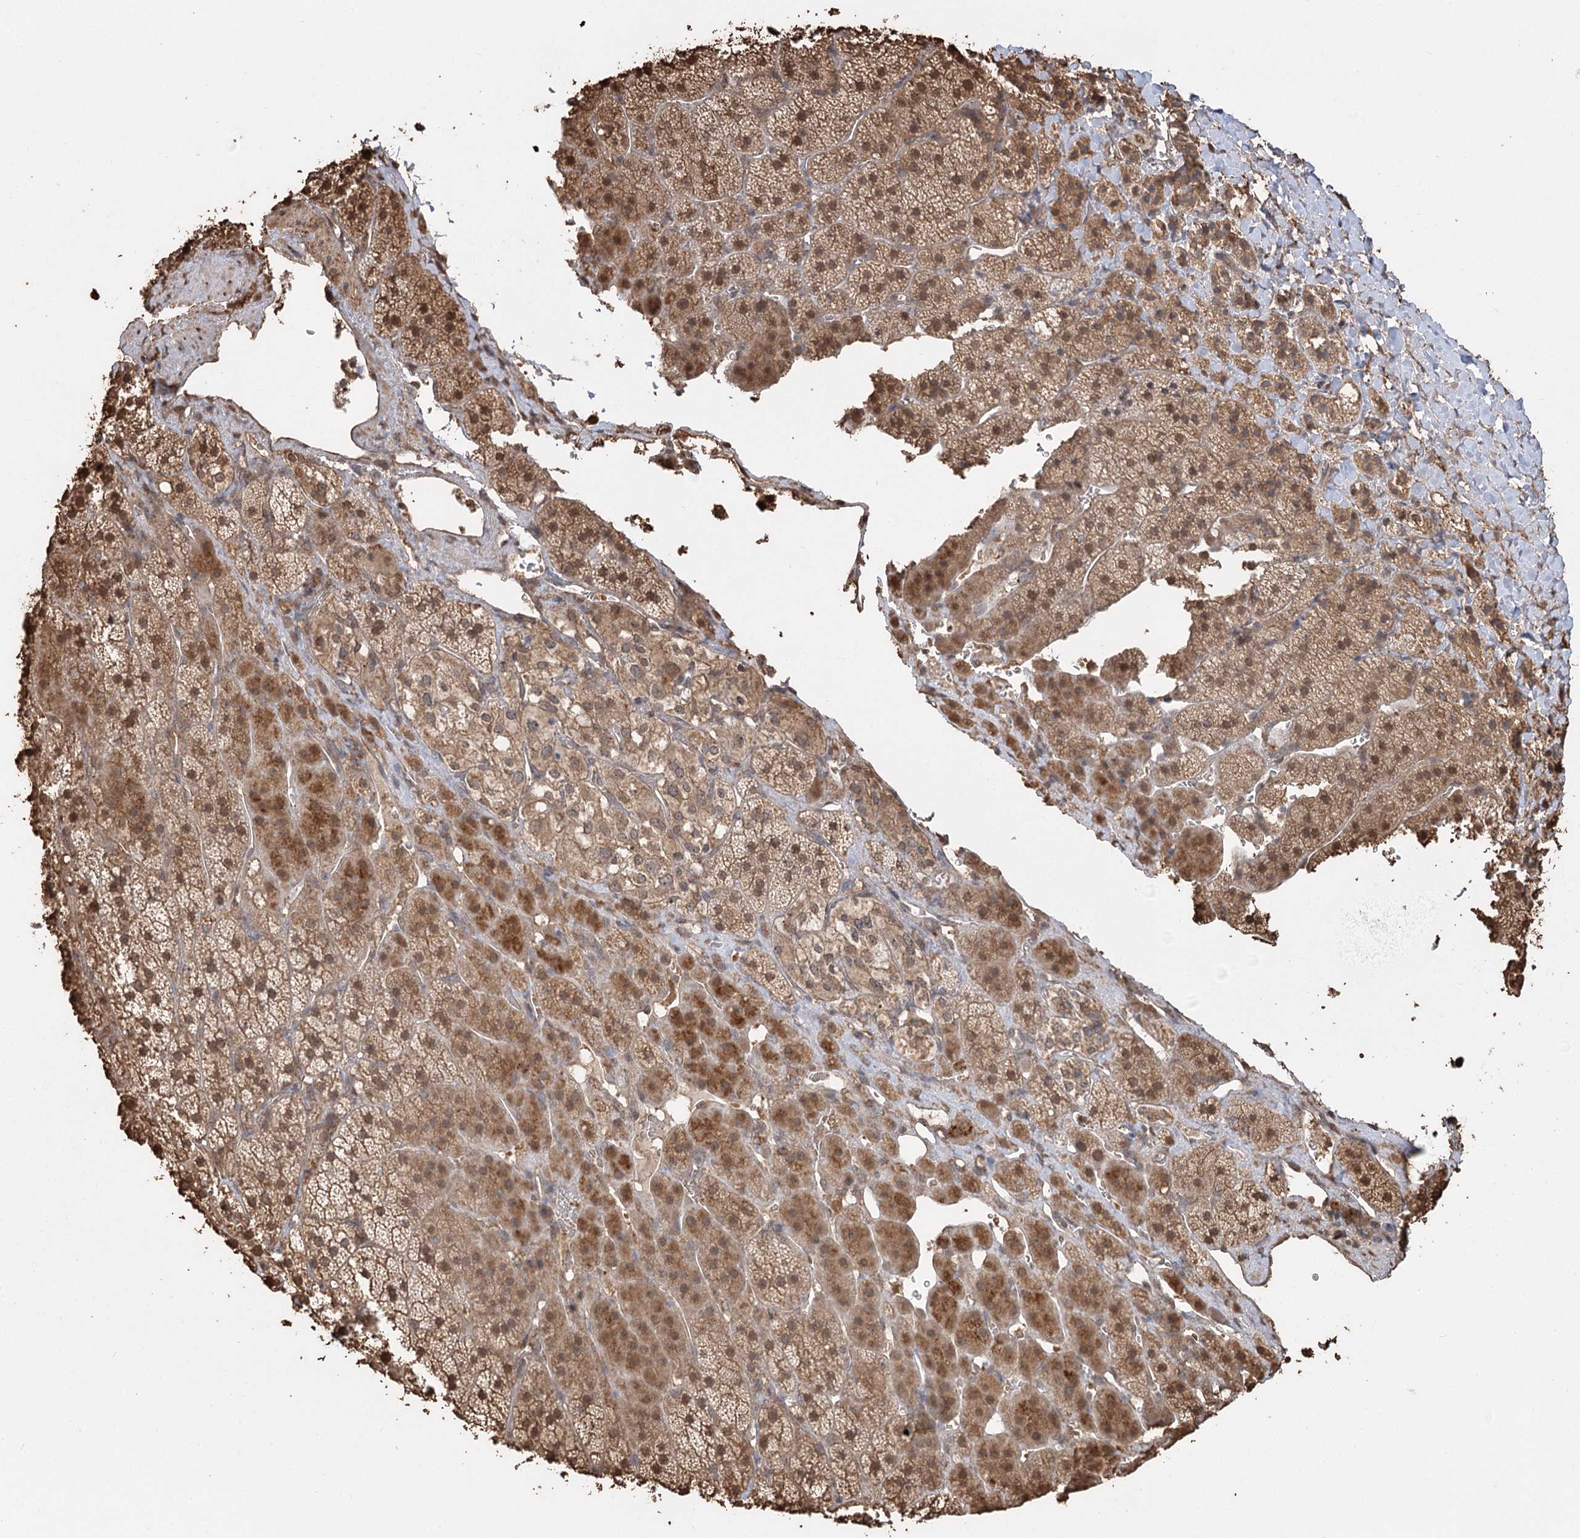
{"staining": {"intensity": "moderate", "quantity": ">75%", "location": "cytoplasmic/membranous"}, "tissue": "adrenal gland", "cell_type": "Glandular cells", "image_type": "normal", "snomed": [{"axis": "morphology", "description": "Normal tissue, NOS"}, {"axis": "topography", "description": "Adrenal gland"}], "caption": "IHC of benign human adrenal gland demonstrates medium levels of moderate cytoplasmic/membranous positivity in approximately >75% of glandular cells. (DAB (3,3'-diaminobenzidine) IHC, brown staining for protein, blue staining for nuclei).", "gene": "PLCH1", "patient": {"sex": "female", "age": 44}}